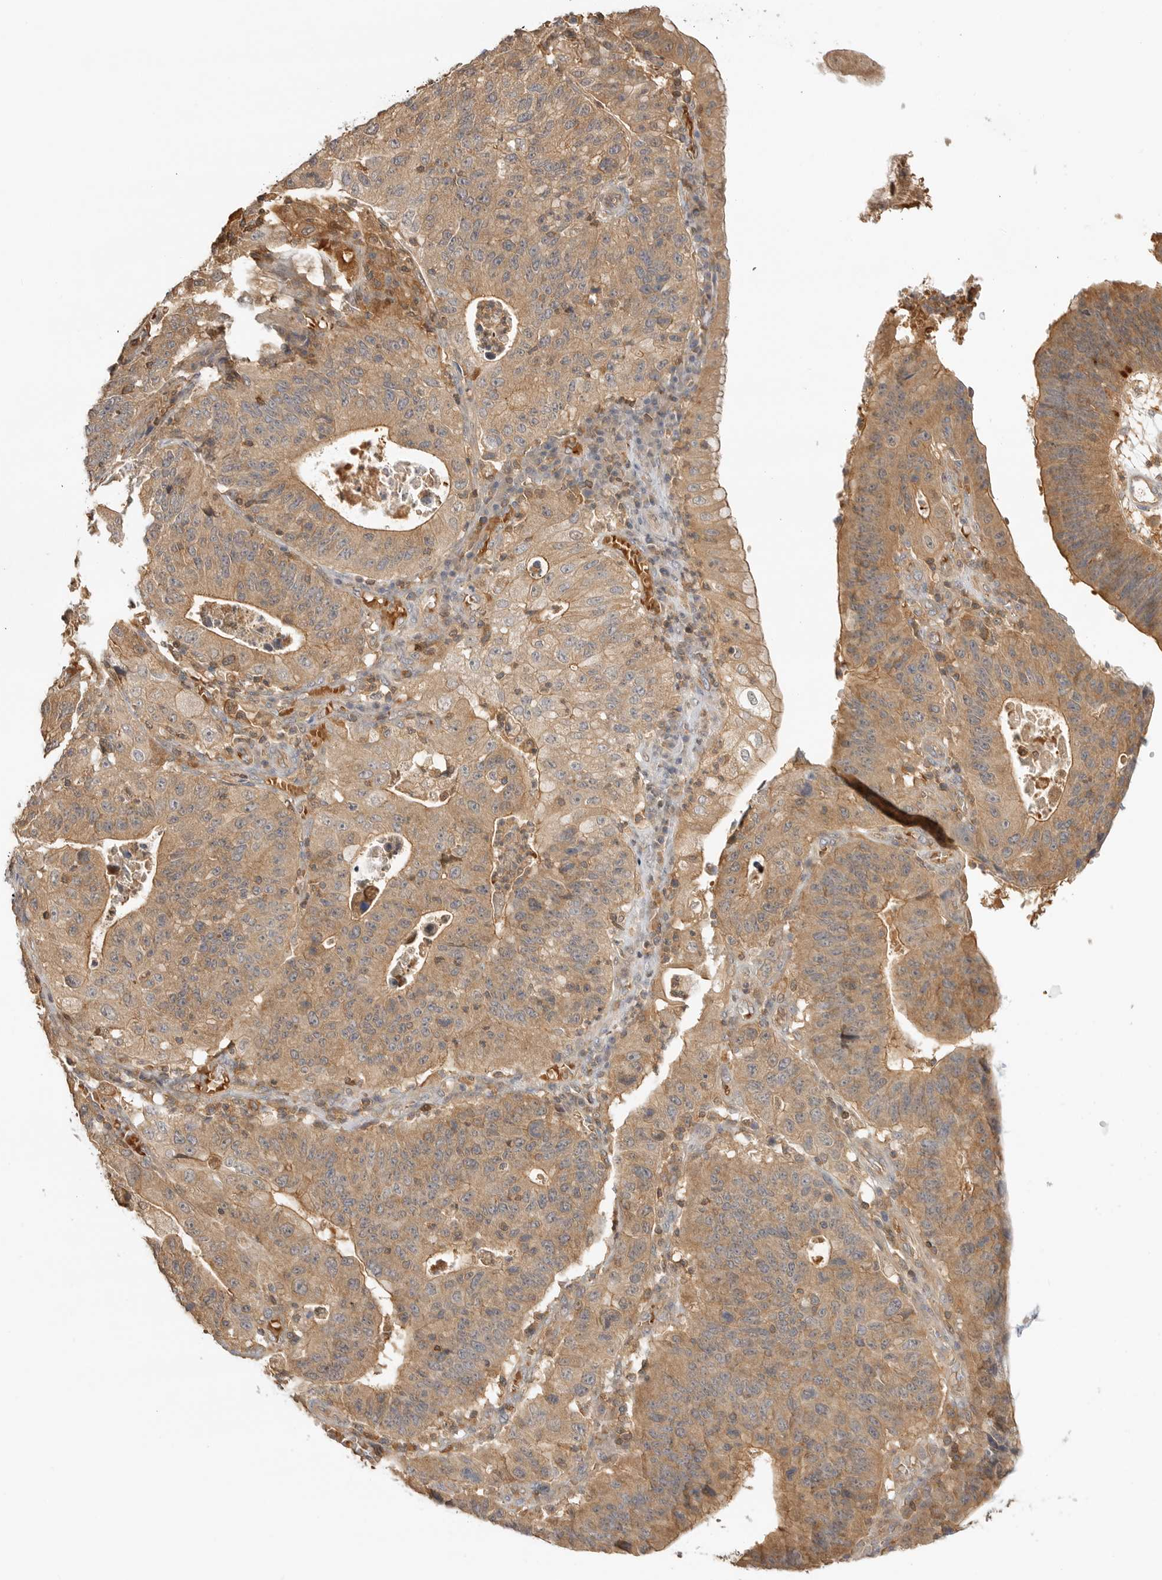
{"staining": {"intensity": "moderate", "quantity": ">75%", "location": "cytoplasmic/membranous"}, "tissue": "stomach cancer", "cell_type": "Tumor cells", "image_type": "cancer", "snomed": [{"axis": "morphology", "description": "Adenocarcinoma, NOS"}, {"axis": "topography", "description": "Stomach"}], "caption": "DAB immunohistochemical staining of human stomach cancer (adenocarcinoma) reveals moderate cytoplasmic/membranous protein expression in approximately >75% of tumor cells.", "gene": "CLDN12", "patient": {"sex": "male", "age": 59}}